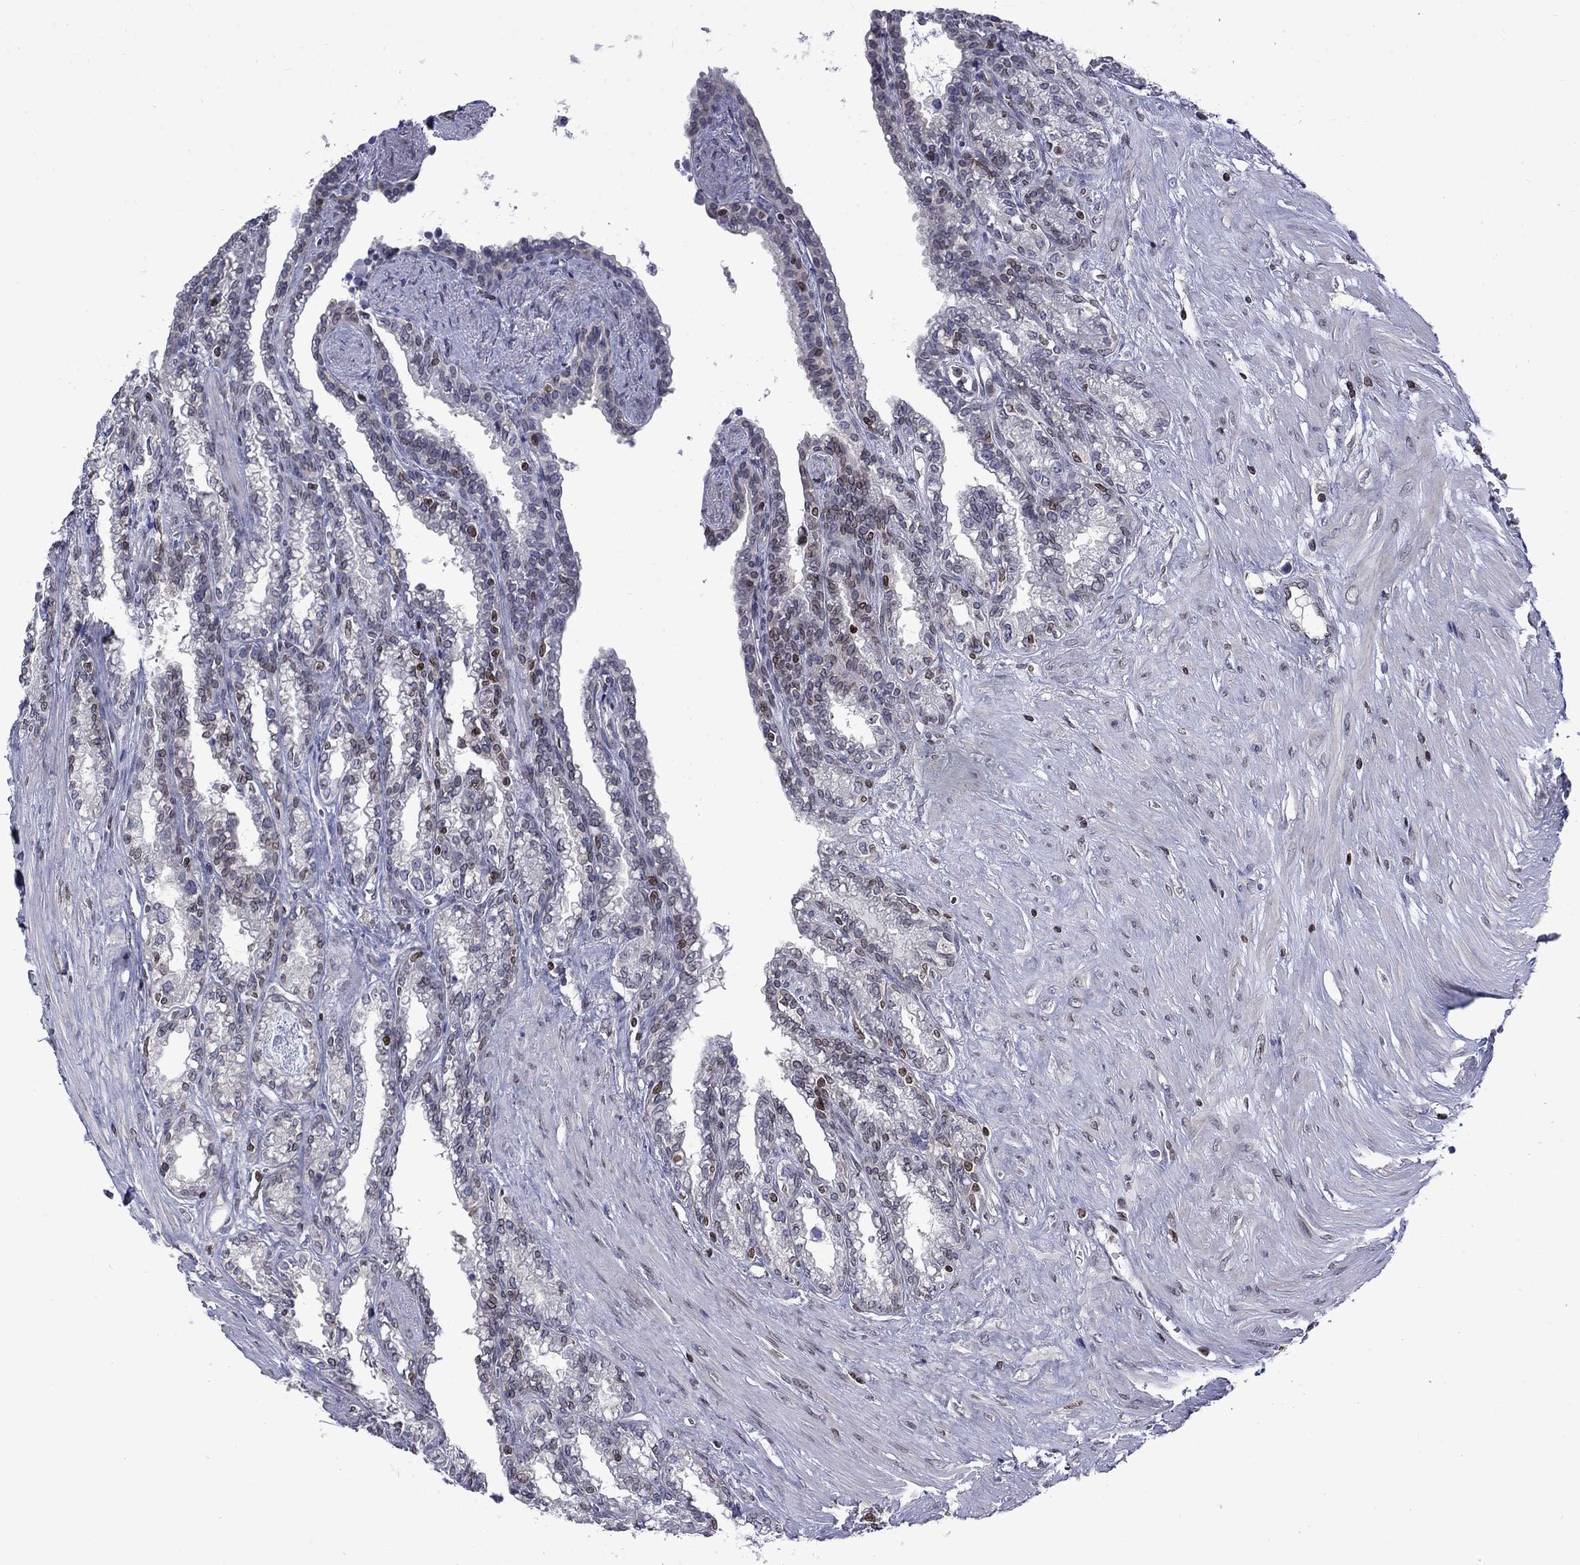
{"staining": {"intensity": "negative", "quantity": "none", "location": "none"}, "tissue": "seminal vesicle", "cell_type": "Glandular cells", "image_type": "normal", "snomed": [{"axis": "morphology", "description": "Normal tissue, NOS"}, {"axis": "morphology", "description": "Urothelial carcinoma, NOS"}, {"axis": "topography", "description": "Urinary bladder"}, {"axis": "topography", "description": "Seminal veicle"}], "caption": "Histopathology image shows no protein positivity in glandular cells of unremarkable seminal vesicle.", "gene": "SLA", "patient": {"sex": "male", "age": 76}}